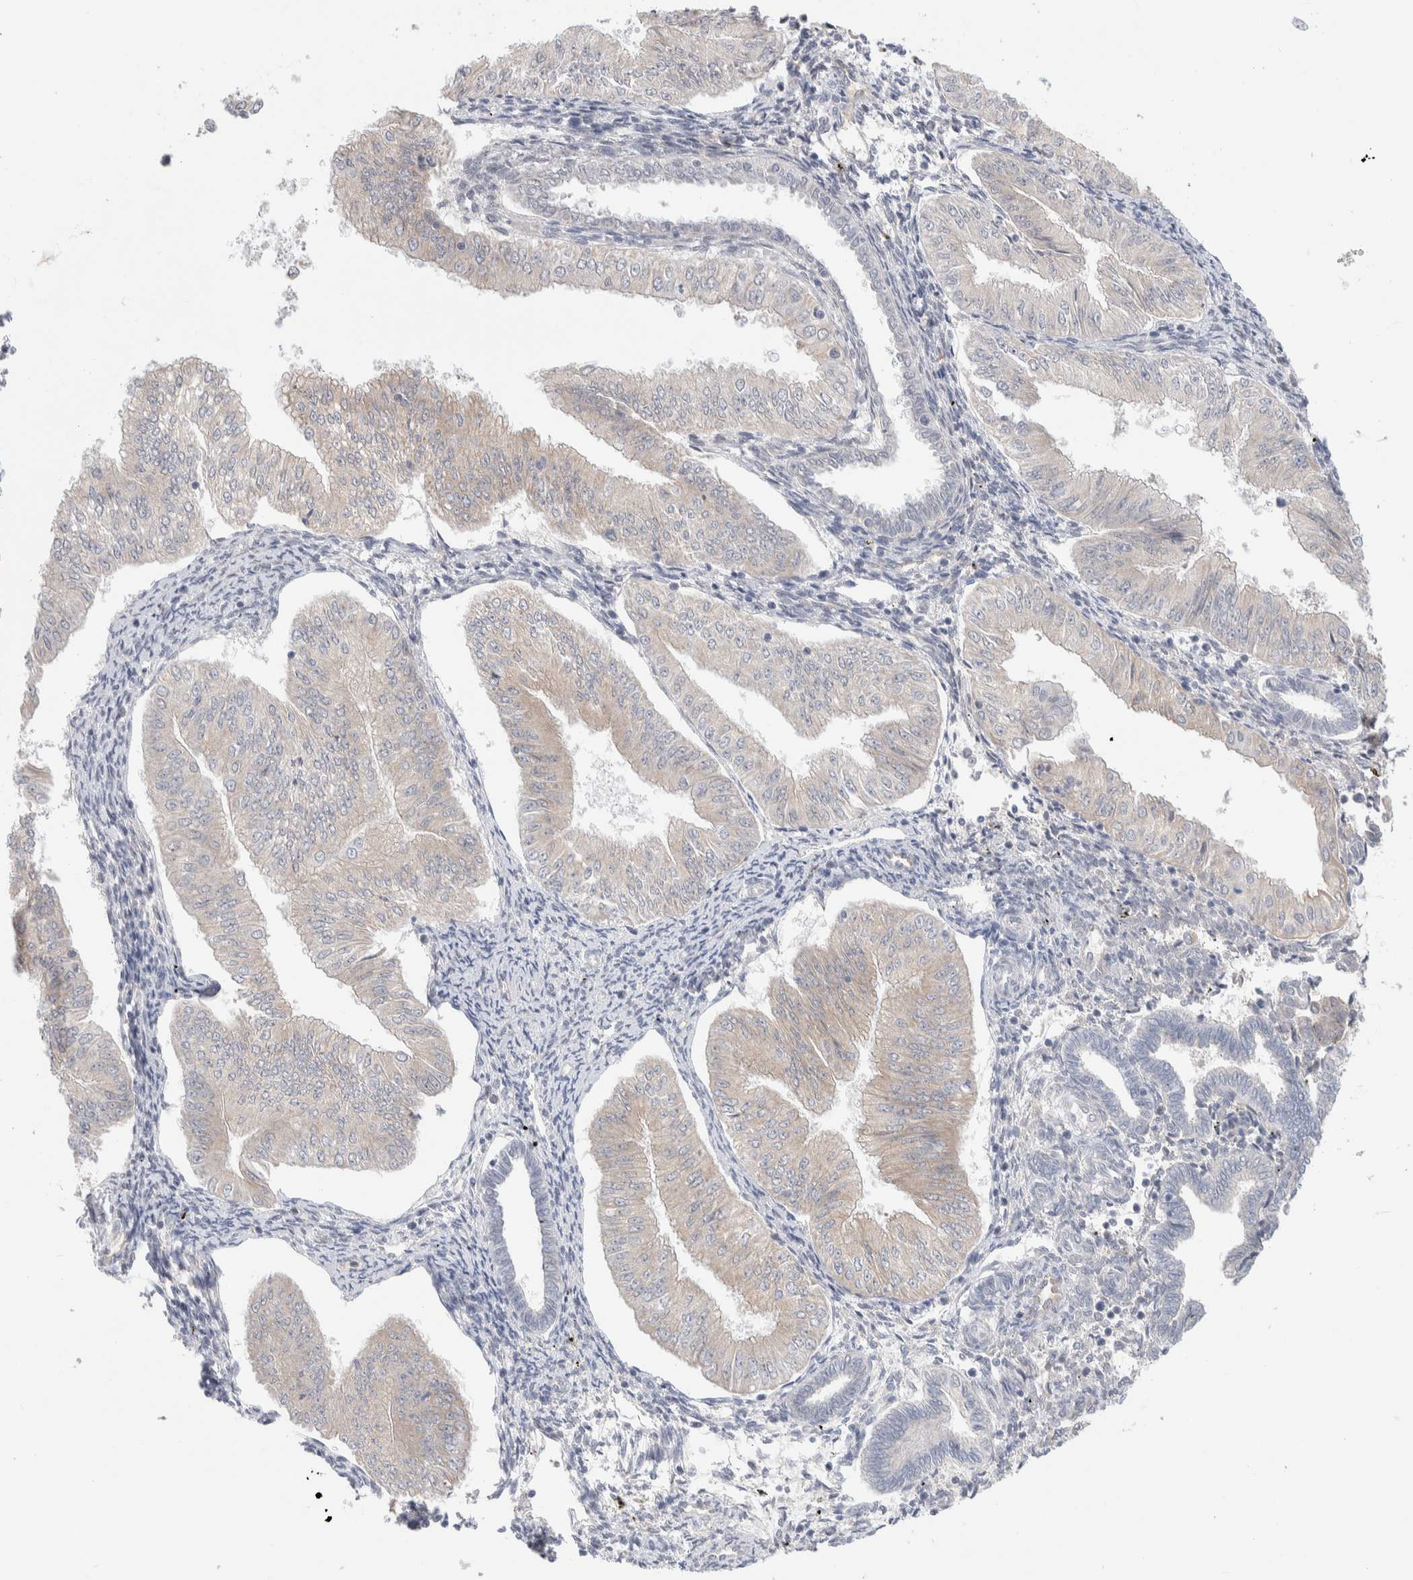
{"staining": {"intensity": "weak", "quantity": "<25%", "location": "cytoplasmic/membranous"}, "tissue": "endometrial cancer", "cell_type": "Tumor cells", "image_type": "cancer", "snomed": [{"axis": "morphology", "description": "Normal tissue, NOS"}, {"axis": "morphology", "description": "Adenocarcinoma, NOS"}, {"axis": "topography", "description": "Endometrium"}], "caption": "Protein analysis of endometrial adenocarcinoma reveals no significant expression in tumor cells. The staining is performed using DAB brown chromogen with nuclei counter-stained in using hematoxylin.", "gene": "RUSF1", "patient": {"sex": "female", "age": 53}}